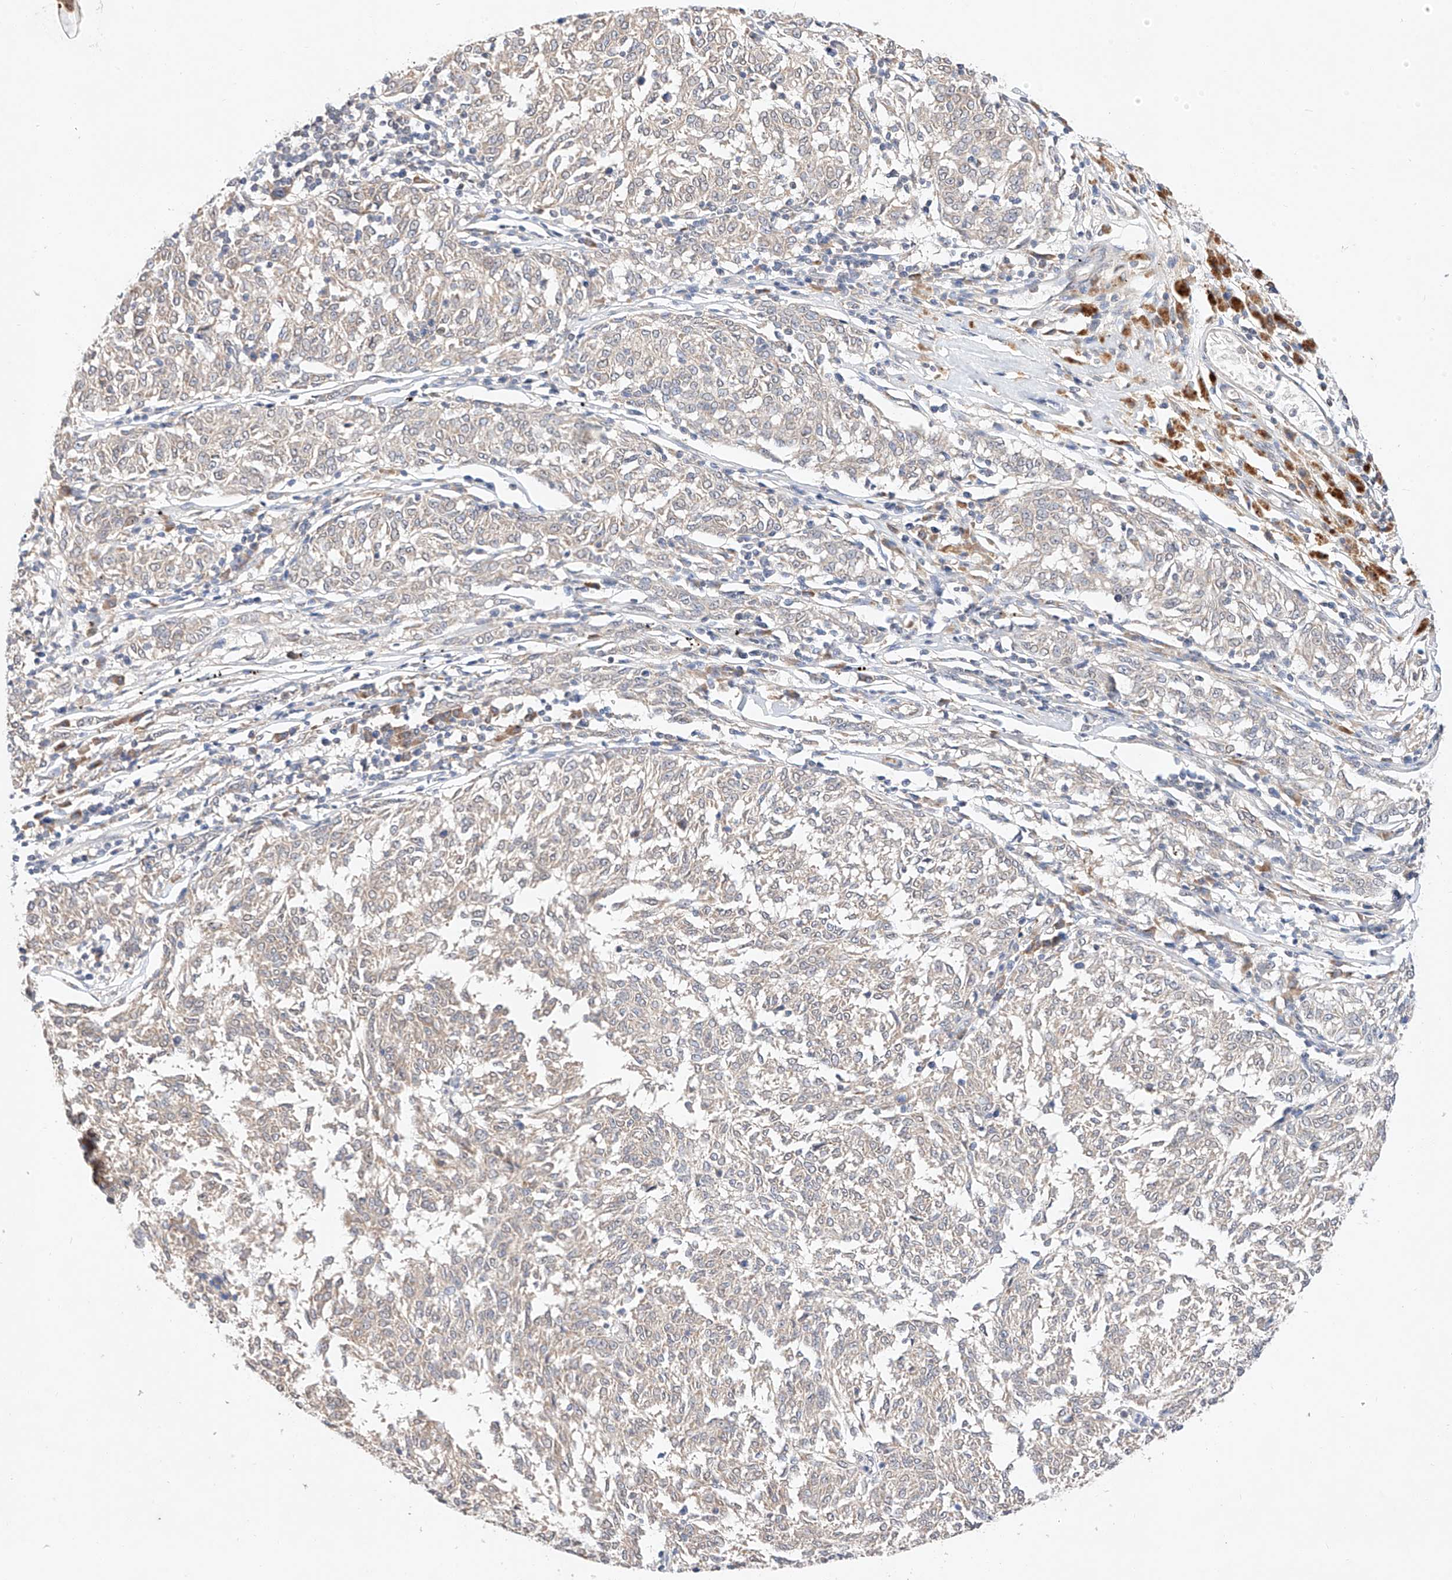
{"staining": {"intensity": "negative", "quantity": "none", "location": "none"}, "tissue": "melanoma", "cell_type": "Tumor cells", "image_type": "cancer", "snomed": [{"axis": "morphology", "description": "Malignant melanoma, NOS"}, {"axis": "topography", "description": "Skin"}], "caption": "Tumor cells are negative for protein expression in human melanoma.", "gene": "C6orf118", "patient": {"sex": "female", "age": 72}}